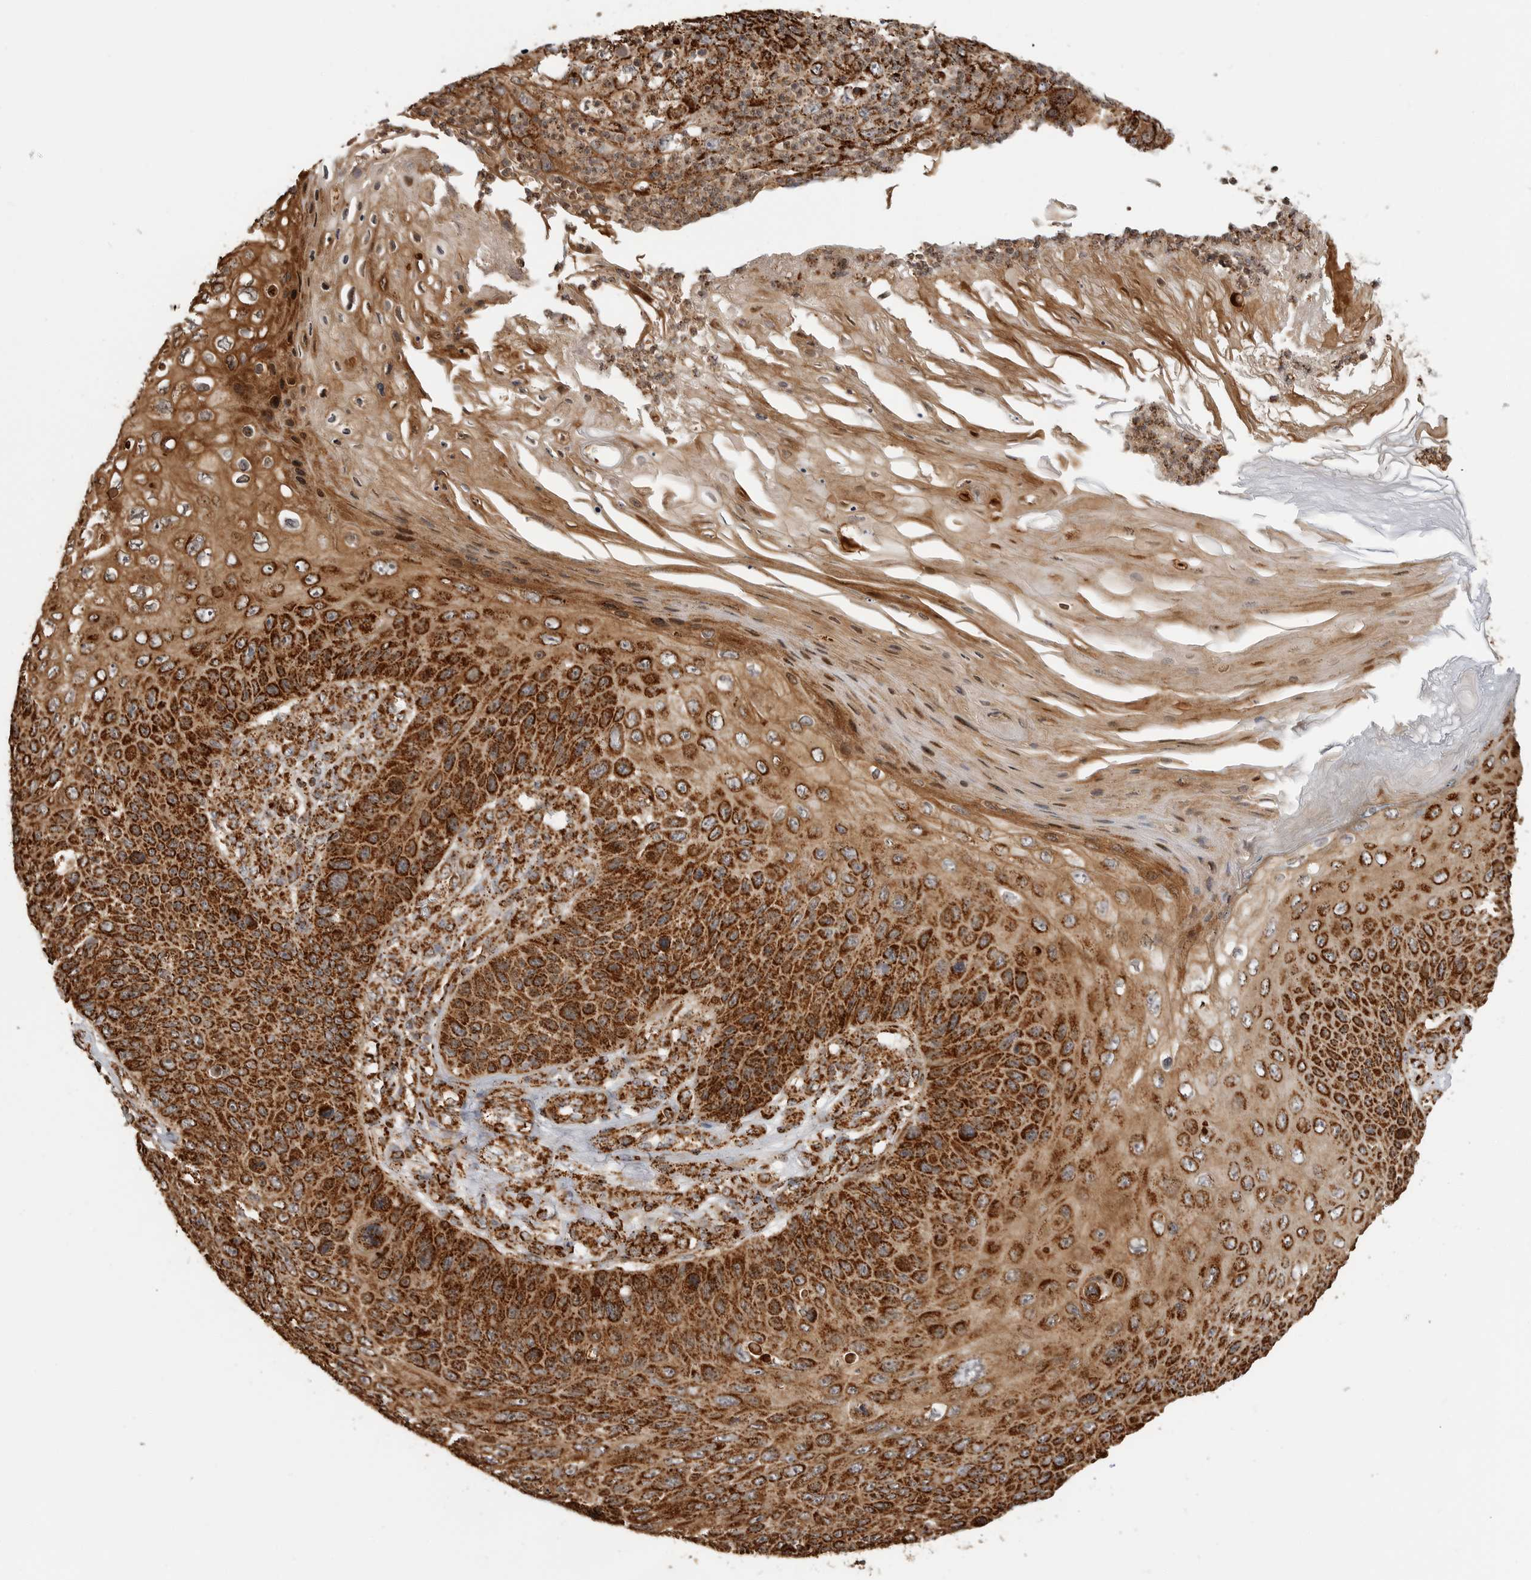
{"staining": {"intensity": "strong", "quantity": ">75%", "location": "cytoplasmic/membranous"}, "tissue": "skin cancer", "cell_type": "Tumor cells", "image_type": "cancer", "snomed": [{"axis": "morphology", "description": "Squamous cell carcinoma, NOS"}, {"axis": "topography", "description": "Skin"}], "caption": "Immunohistochemistry (IHC) of human squamous cell carcinoma (skin) displays high levels of strong cytoplasmic/membranous positivity in approximately >75% of tumor cells.", "gene": "BMP2K", "patient": {"sex": "female", "age": 88}}